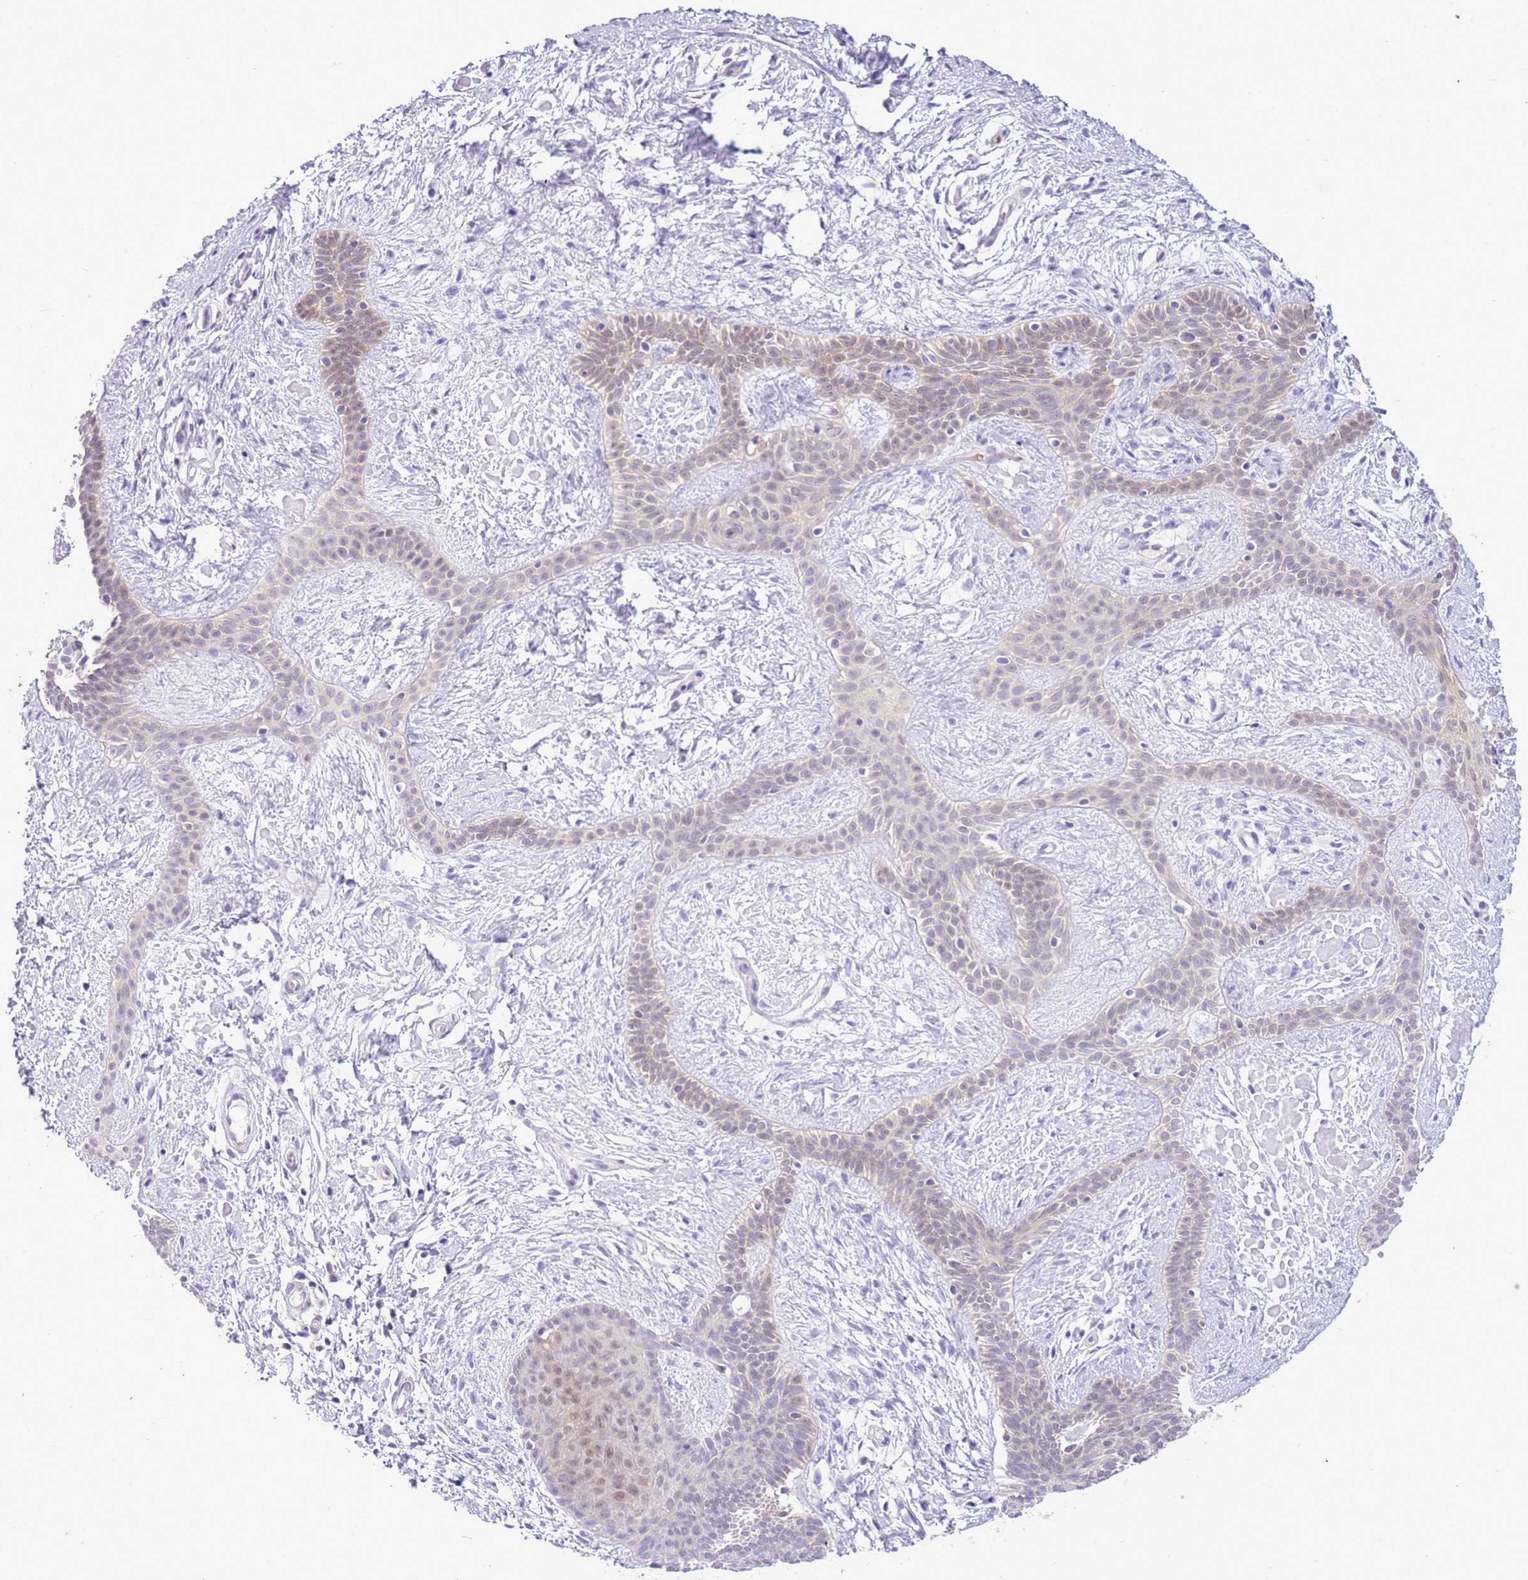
{"staining": {"intensity": "negative", "quantity": "none", "location": "none"}, "tissue": "skin cancer", "cell_type": "Tumor cells", "image_type": "cancer", "snomed": [{"axis": "morphology", "description": "Basal cell carcinoma"}, {"axis": "topography", "description": "Skin"}], "caption": "Skin basal cell carcinoma was stained to show a protein in brown. There is no significant staining in tumor cells. Nuclei are stained in blue.", "gene": "DDI2", "patient": {"sex": "male", "age": 78}}